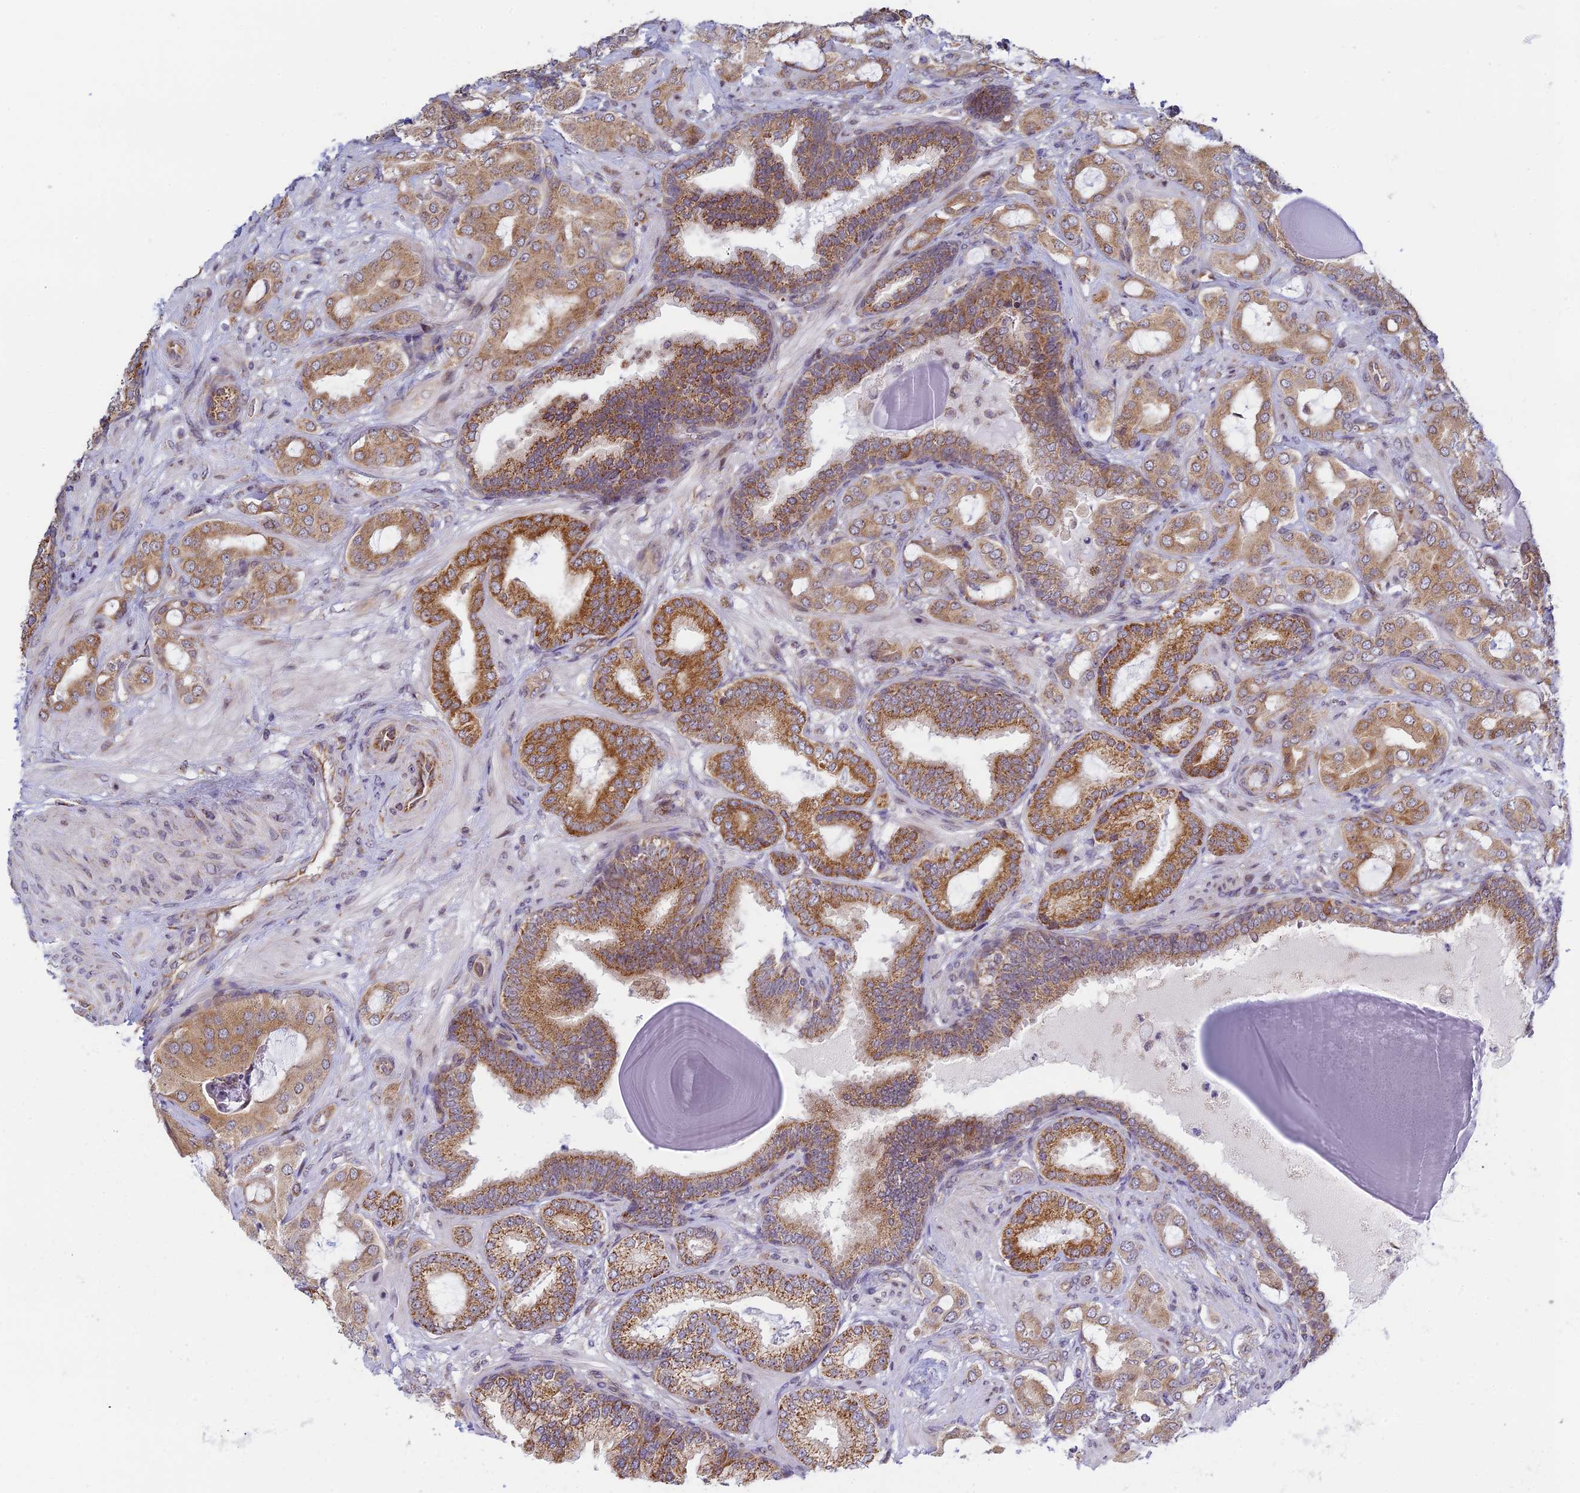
{"staining": {"intensity": "moderate", "quantity": ">75%", "location": "cytoplasmic/membranous"}, "tissue": "prostate cancer", "cell_type": "Tumor cells", "image_type": "cancer", "snomed": [{"axis": "morphology", "description": "Adenocarcinoma, Low grade"}, {"axis": "topography", "description": "Prostate"}], "caption": "Prostate cancer tissue demonstrates moderate cytoplasmic/membranous staining in about >75% of tumor cells", "gene": "HOOK2", "patient": {"sex": "male", "age": 57}}